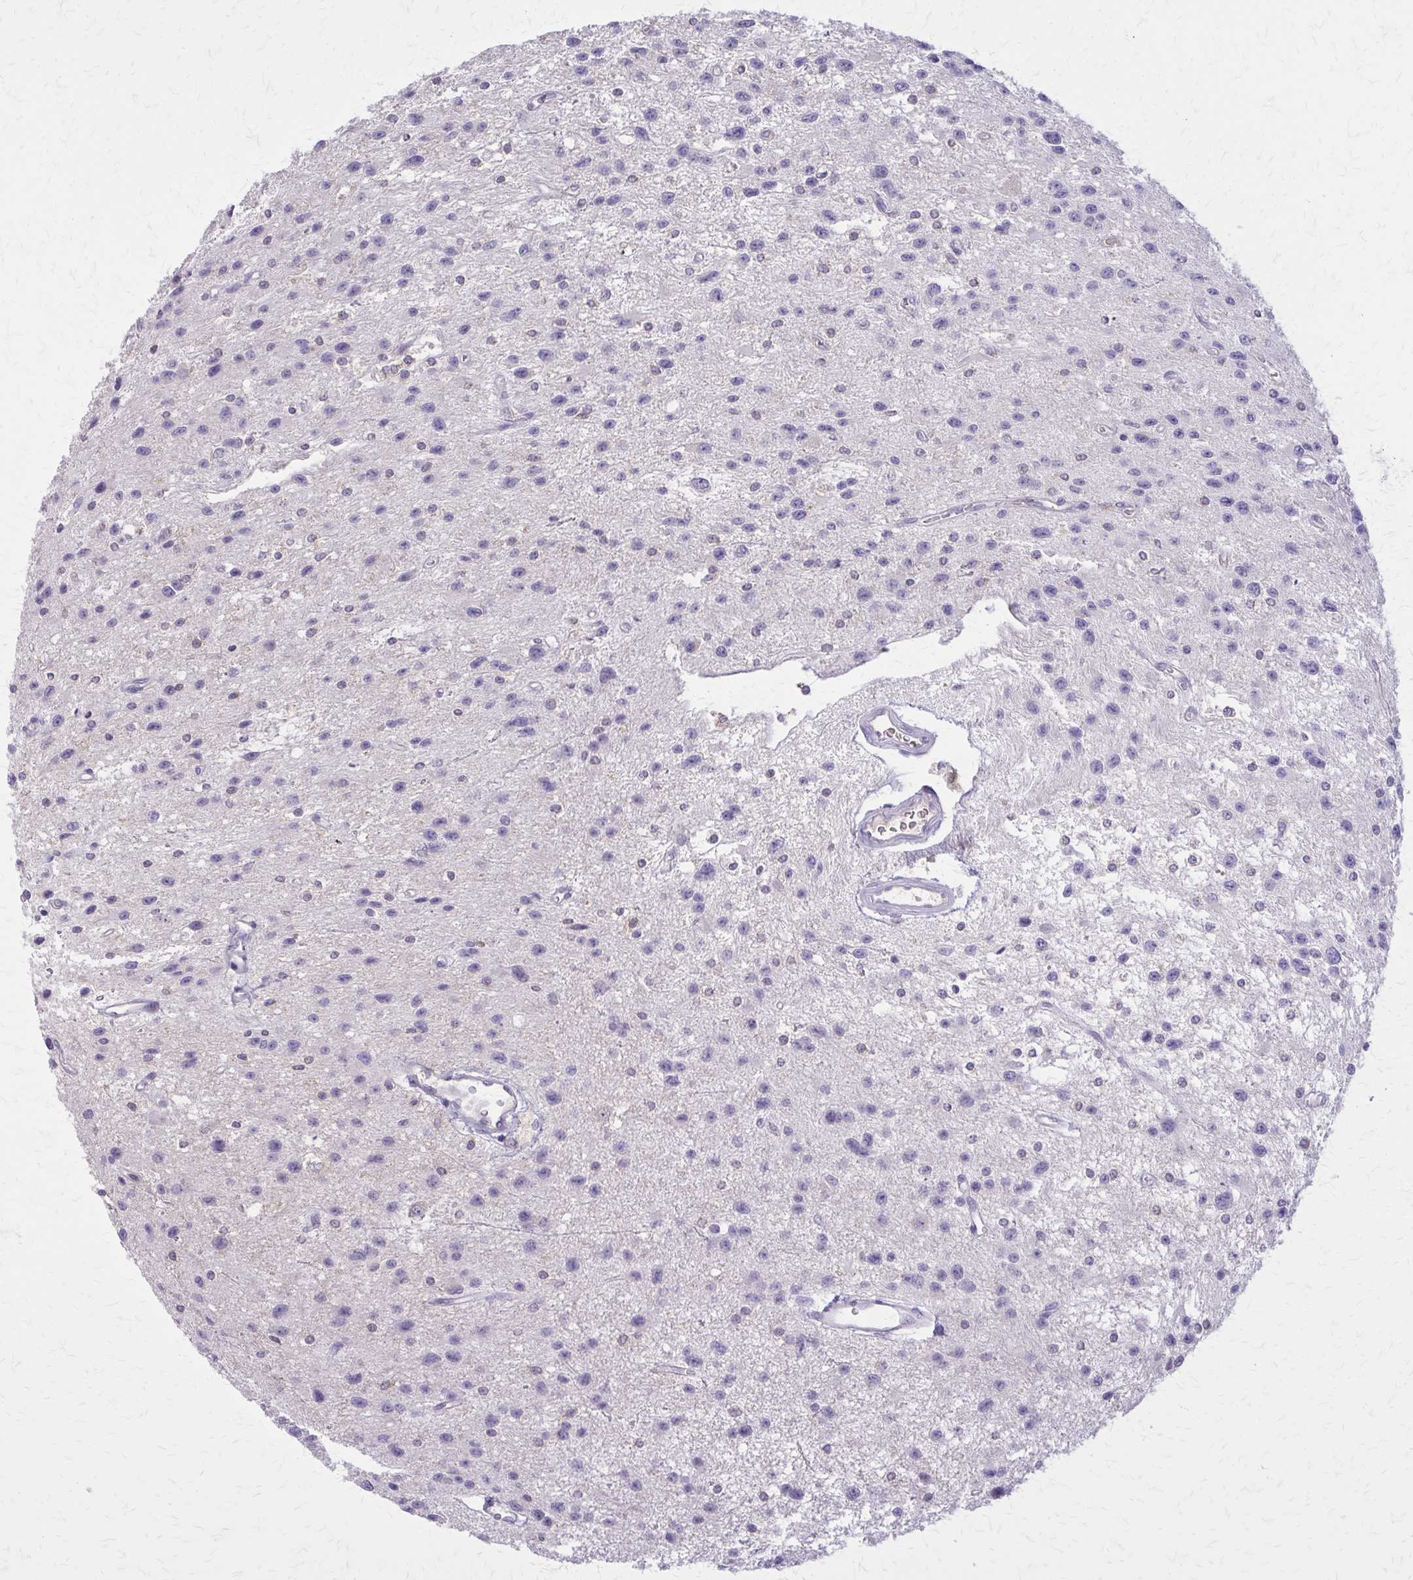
{"staining": {"intensity": "negative", "quantity": "none", "location": "none"}, "tissue": "glioma", "cell_type": "Tumor cells", "image_type": "cancer", "snomed": [{"axis": "morphology", "description": "Glioma, malignant, Low grade"}, {"axis": "topography", "description": "Brain"}], "caption": "DAB (3,3'-diaminobenzidine) immunohistochemical staining of human low-grade glioma (malignant) reveals no significant expression in tumor cells.", "gene": "NRBF2", "patient": {"sex": "male", "age": 43}}